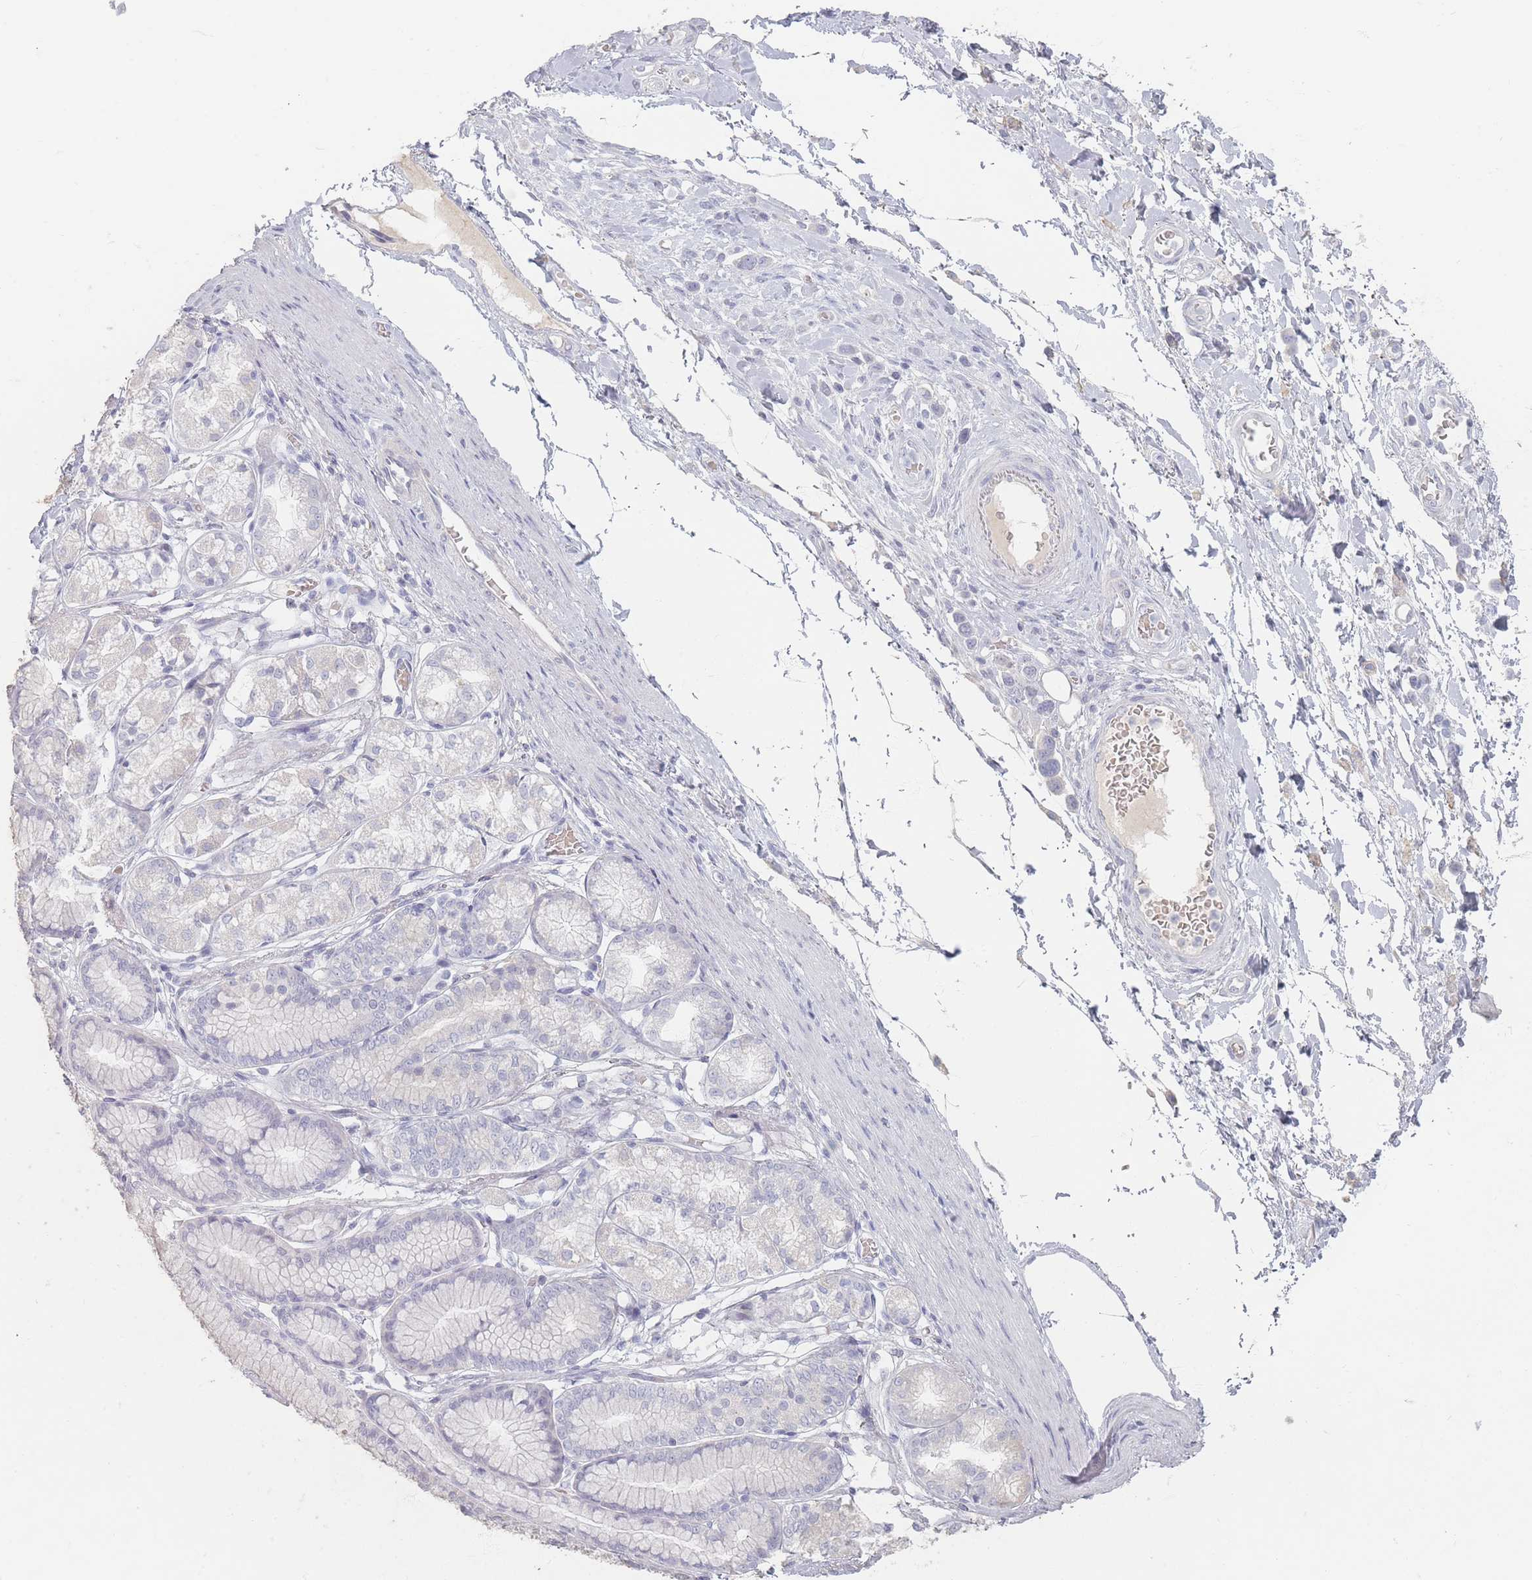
{"staining": {"intensity": "negative", "quantity": "none", "location": "none"}, "tissue": "stomach cancer", "cell_type": "Tumor cells", "image_type": "cancer", "snomed": [{"axis": "morphology", "description": "Adenocarcinoma, NOS"}, {"axis": "topography", "description": "Stomach"}], "caption": "Immunohistochemical staining of adenocarcinoma (stomach) reveals no significant staining in tumor cells. (DAB (3,3'-diaminobenzidine) immunohistochemistry (IHC), high magnification).", "gene": "HELZ2", "patient": {"sex": "female", "age": 65}}